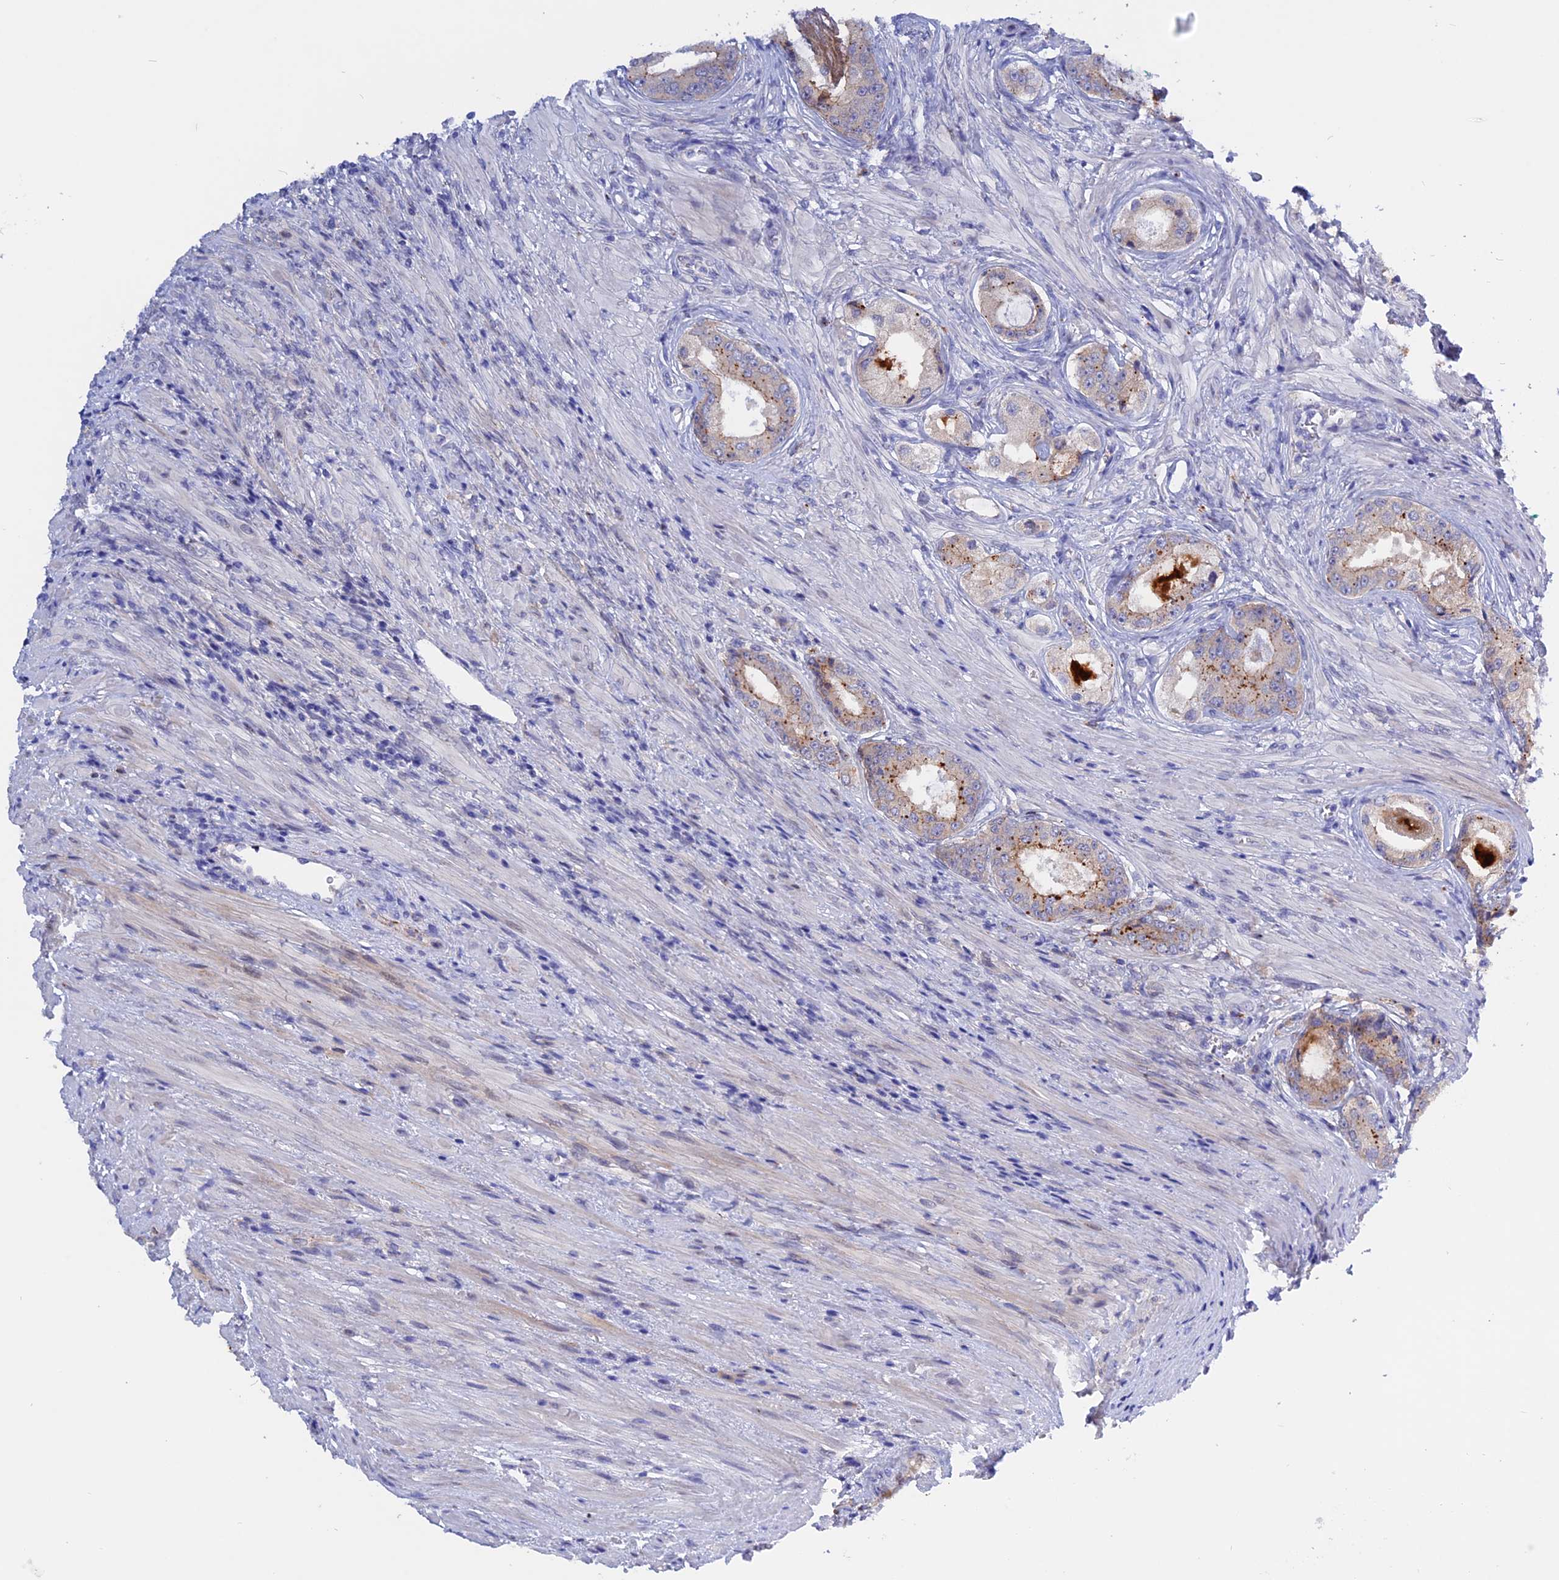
{"staining": {"intensity": "moderate", "quantity": "<25%", "location": "cytoplasmic/membranous"}, "tissue": "prostate cancer", "cell_type": "Tumor cells", "image_type": "cancer", "snomed": [{"axis": "morphology", "description": "Adenocarcinoma, Low grade"}, {"axis": "topography", "description": "Prostate"}], "caption": "Prostate adenocarcinoma (low-grade) was stained to show a protein in brown. There is low levels of moderate cytoplasmic/membranous expression in about <25% of tumor cells.", "gene": "GK5", "patient": {"sex": "male", "age": 68}}